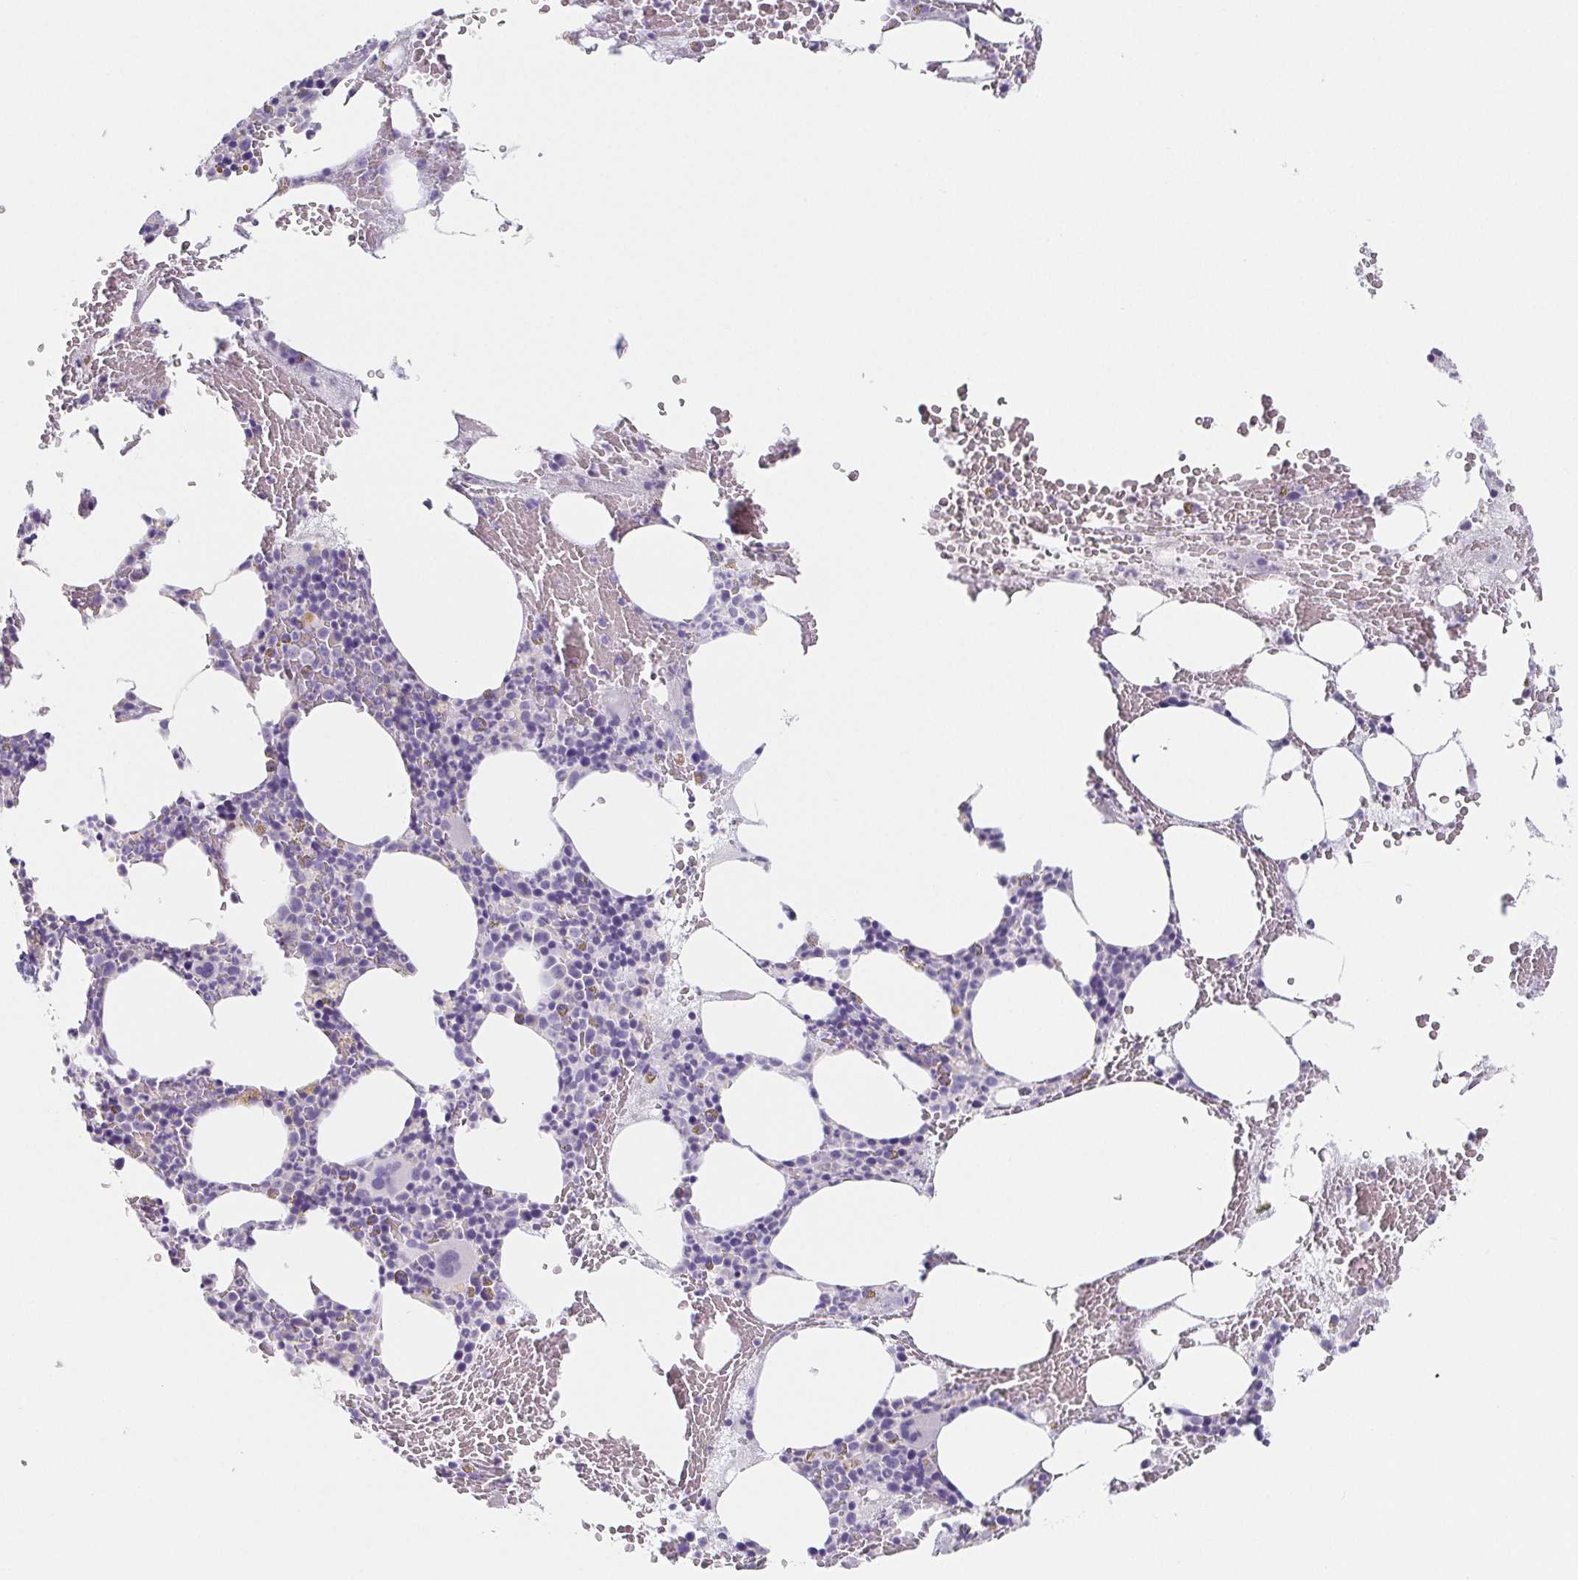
{"staining": {"intensity": "negative", "quantity": "none", "location": "none"}, "tissue": "bone marrow", "cell_type": "Hematopoietic cells", "image_type": "normal", "snomed": [{"axis": "morphology", "description": "Normal tissue, NOS"}, {"axis": "topography", "description": "Bone marrow"}], "caption": "DAB immunohistochemical staining of unremarkable bone marrow shows no significant staining in hematopoietic cells.", "gene": "HDGFL1", "patient": {"sex": "male", "age": 89}}